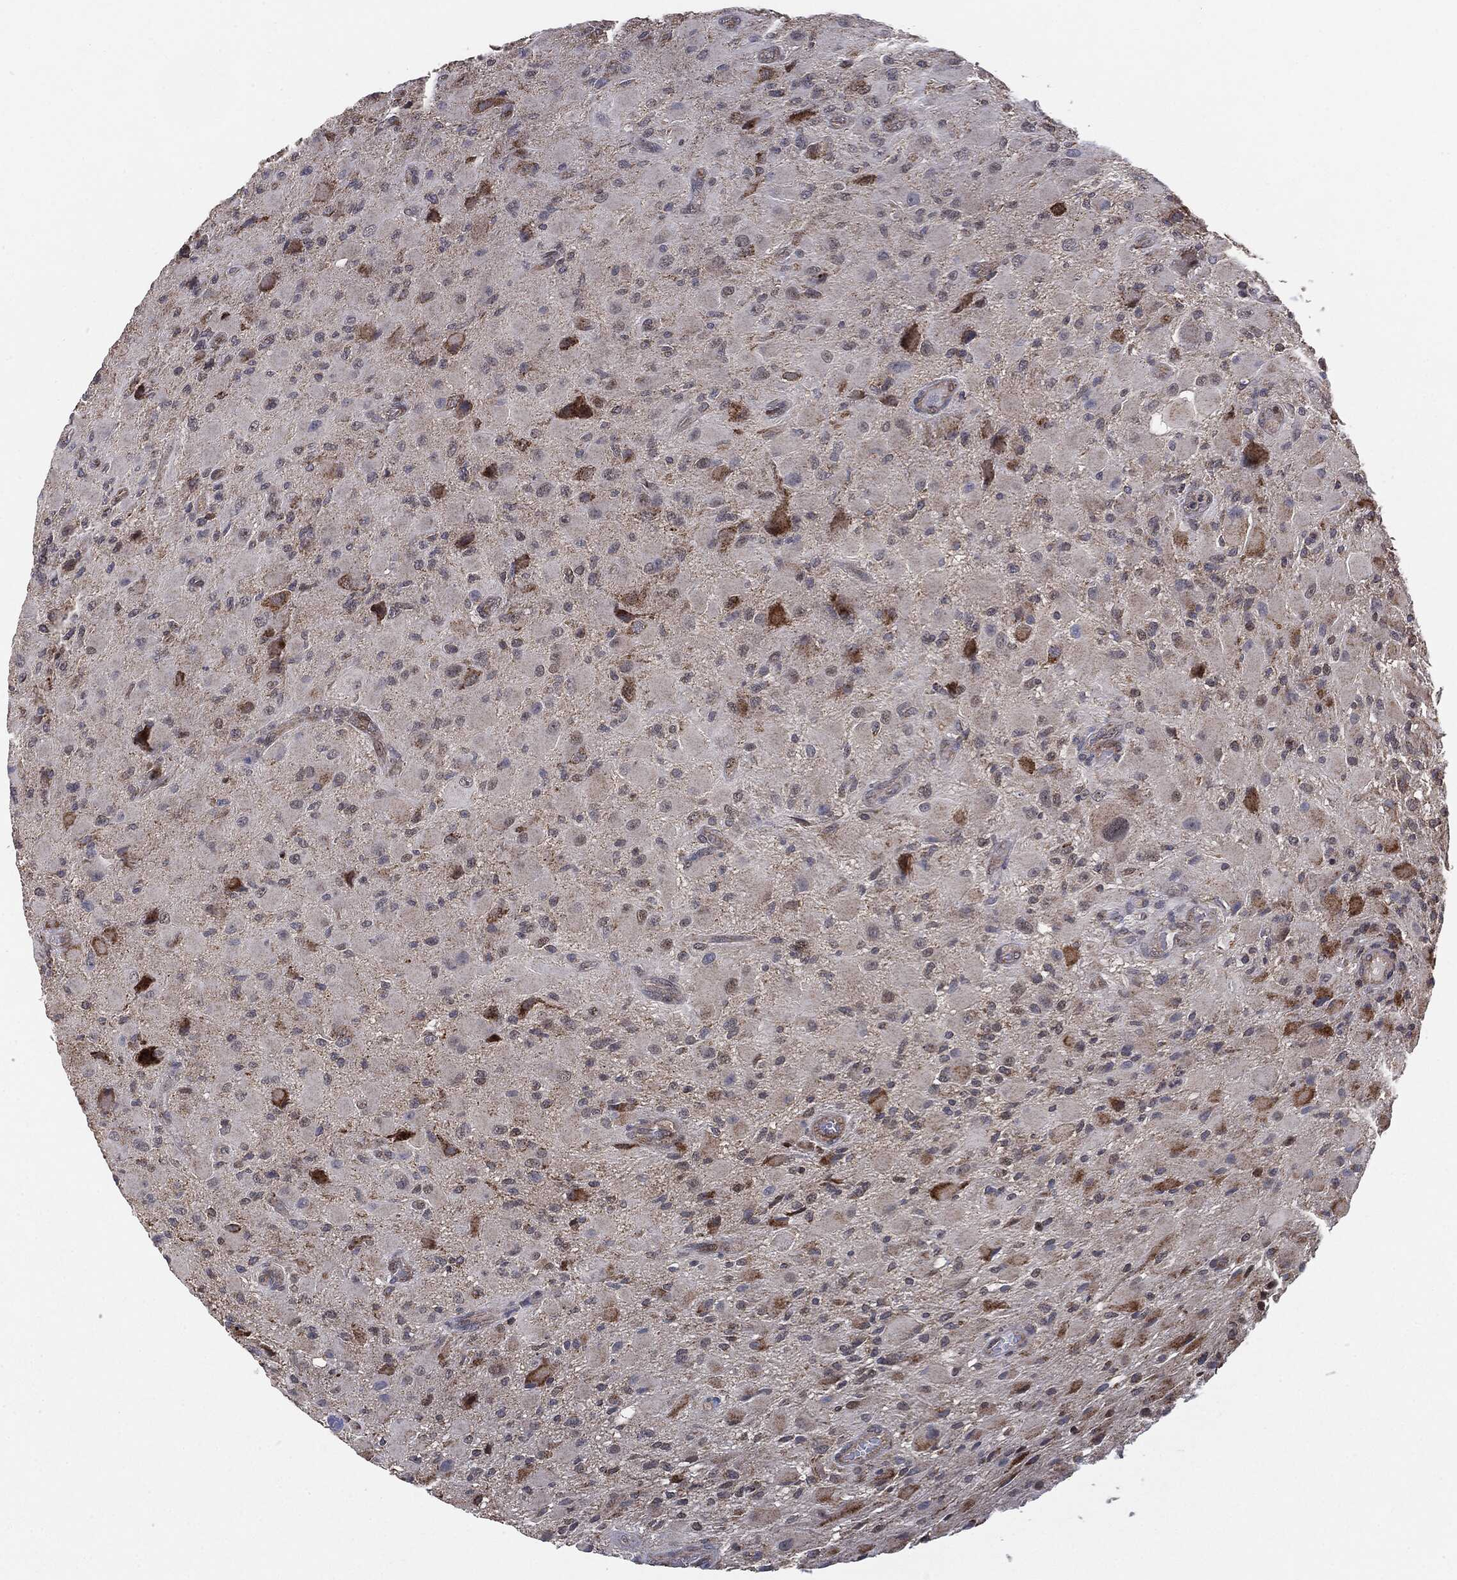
{"staining": {"intensity": "strong", "quantity": "<25%", "location": "cytoplasmic/membranous"}, "tissue": "glioma", "cell_type": "Tumor cells", "image_type": "cancer", "snomed": [{"axis": "morphology", "description": "Glioma, malignant, High grade"}, {"axis": "topography", "description": "Cerebral cortex"}], "caption": "Immunohistochemical staining of human glioma exhibits medium levels of strong cytoplasmic/membranous staining in approximately <25% of tumor cells.", "gene": "MTOR", "patient": {"sex": "male", "age": 35}}